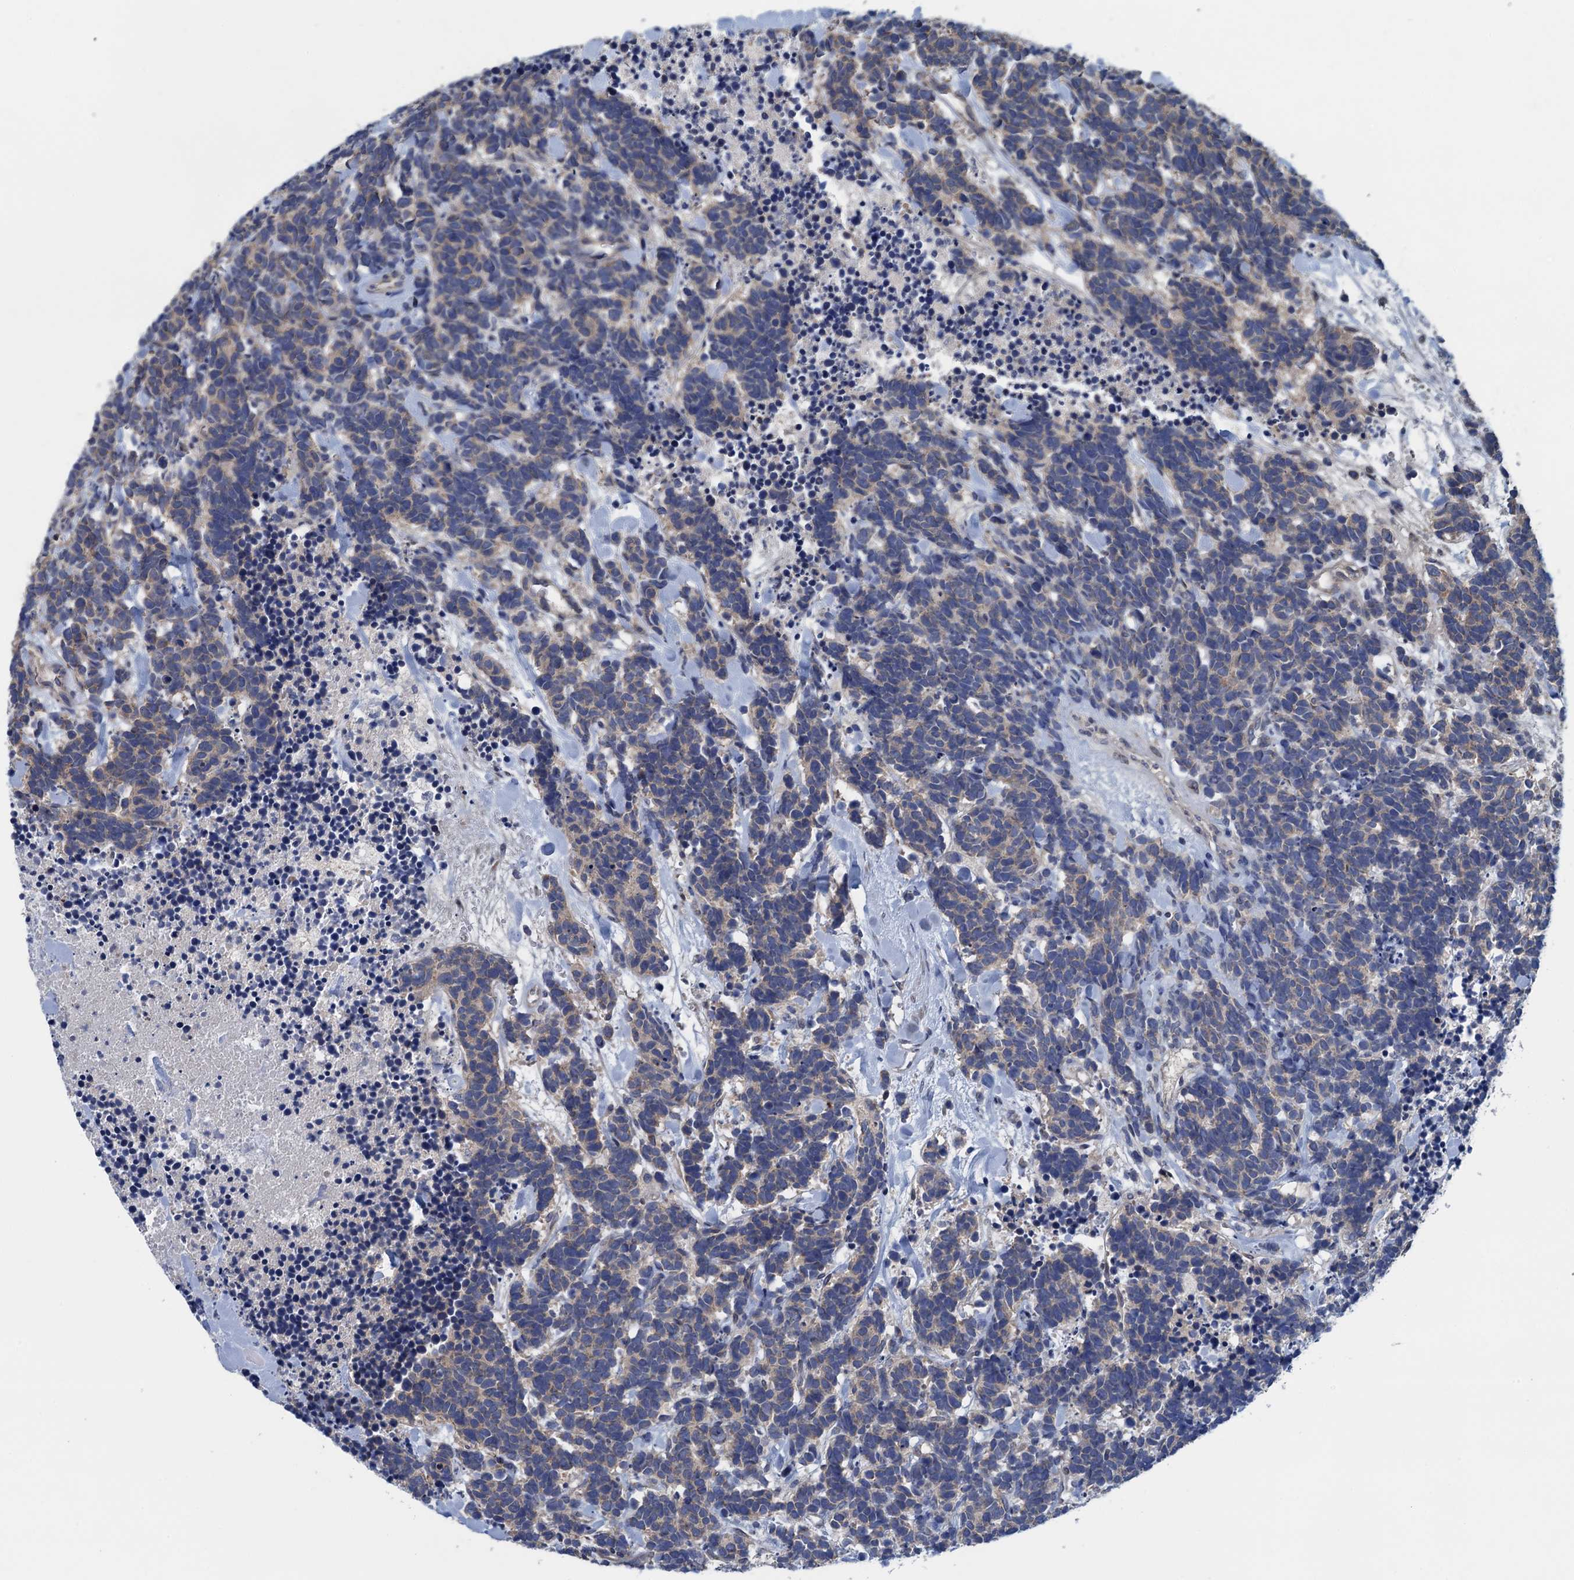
{"staining": {"intensity": "weak", "quantity": "<25%", "location": "cytoplasmic/membranous"}, "tissue": "carcinoid", "cell_type": "Tumor cells", "image_type": "cancer", "snomed": [{"axis": "morphology", "description": "Carcinoma, NOS"}, {"axis": "morphology", "description": "Carcinoid, malignant, NOS"}, {"axis": "topography", "description": "Prostate"}], "caption": "Tumor cells are negative for brown protein staining in carcinoma.", "gene": "CTU2", "patient": {"sex": "male", "age": 57}}